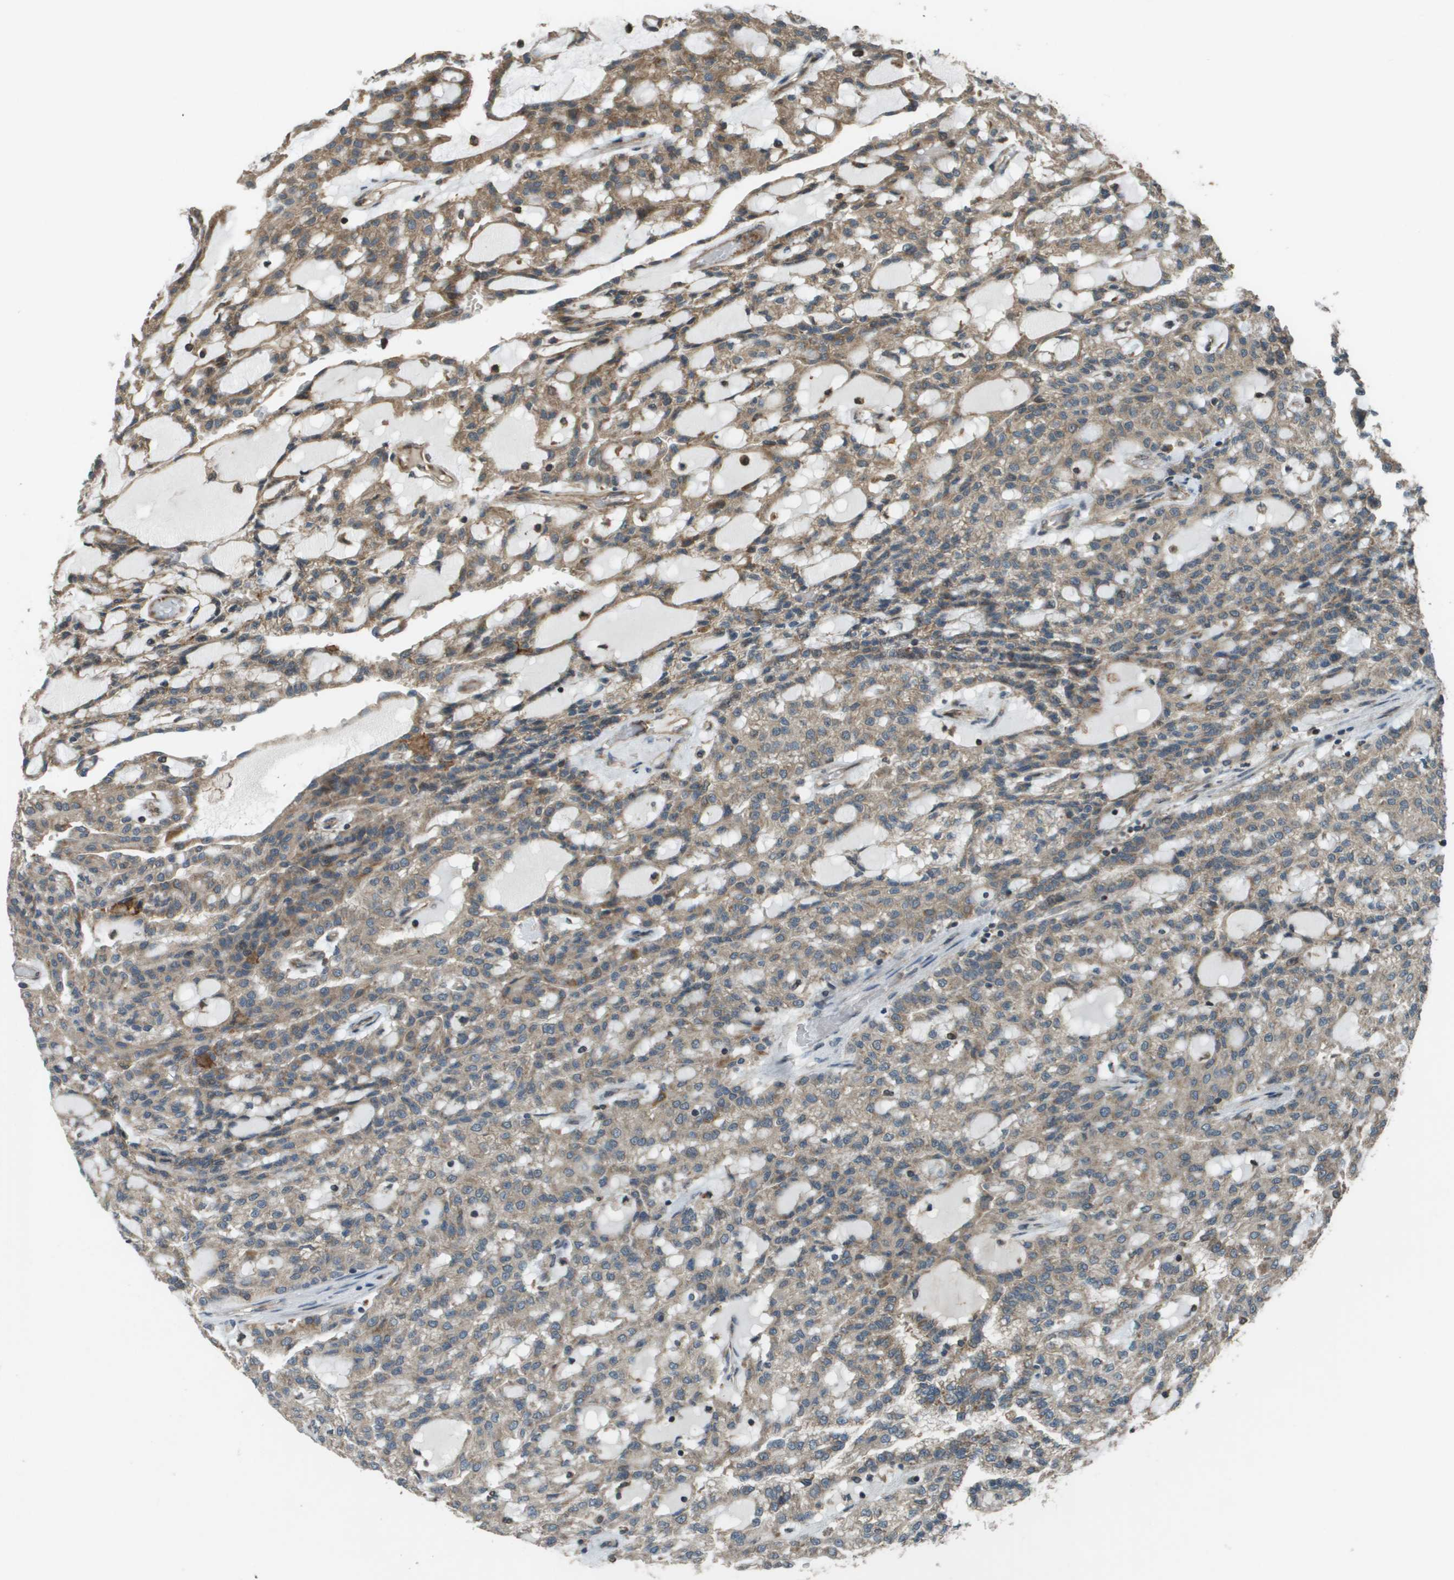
{"staining": {"intensity": "moderate", "quantity": ">75%", "location": "cytoplasmic/membranous"}, "tissue": "renal cancer", "cell_type": "Tumor cells", "image_type": "cancer", "snomed": [{"axis": "morphology", "description": "Adenocarcinoma, NOS"}, {"axis": "topography", "description": "Kidney"}], "caption": "This photomicrograph exhibits immunohistochemistry staining of human adenocarcinoma (renal), with medium moderate cytoplasmic/membranous staining in approximately >75% of tumor cells.", "gene": "PLPBP", "patient": {"sex": "male", "age": 63}}